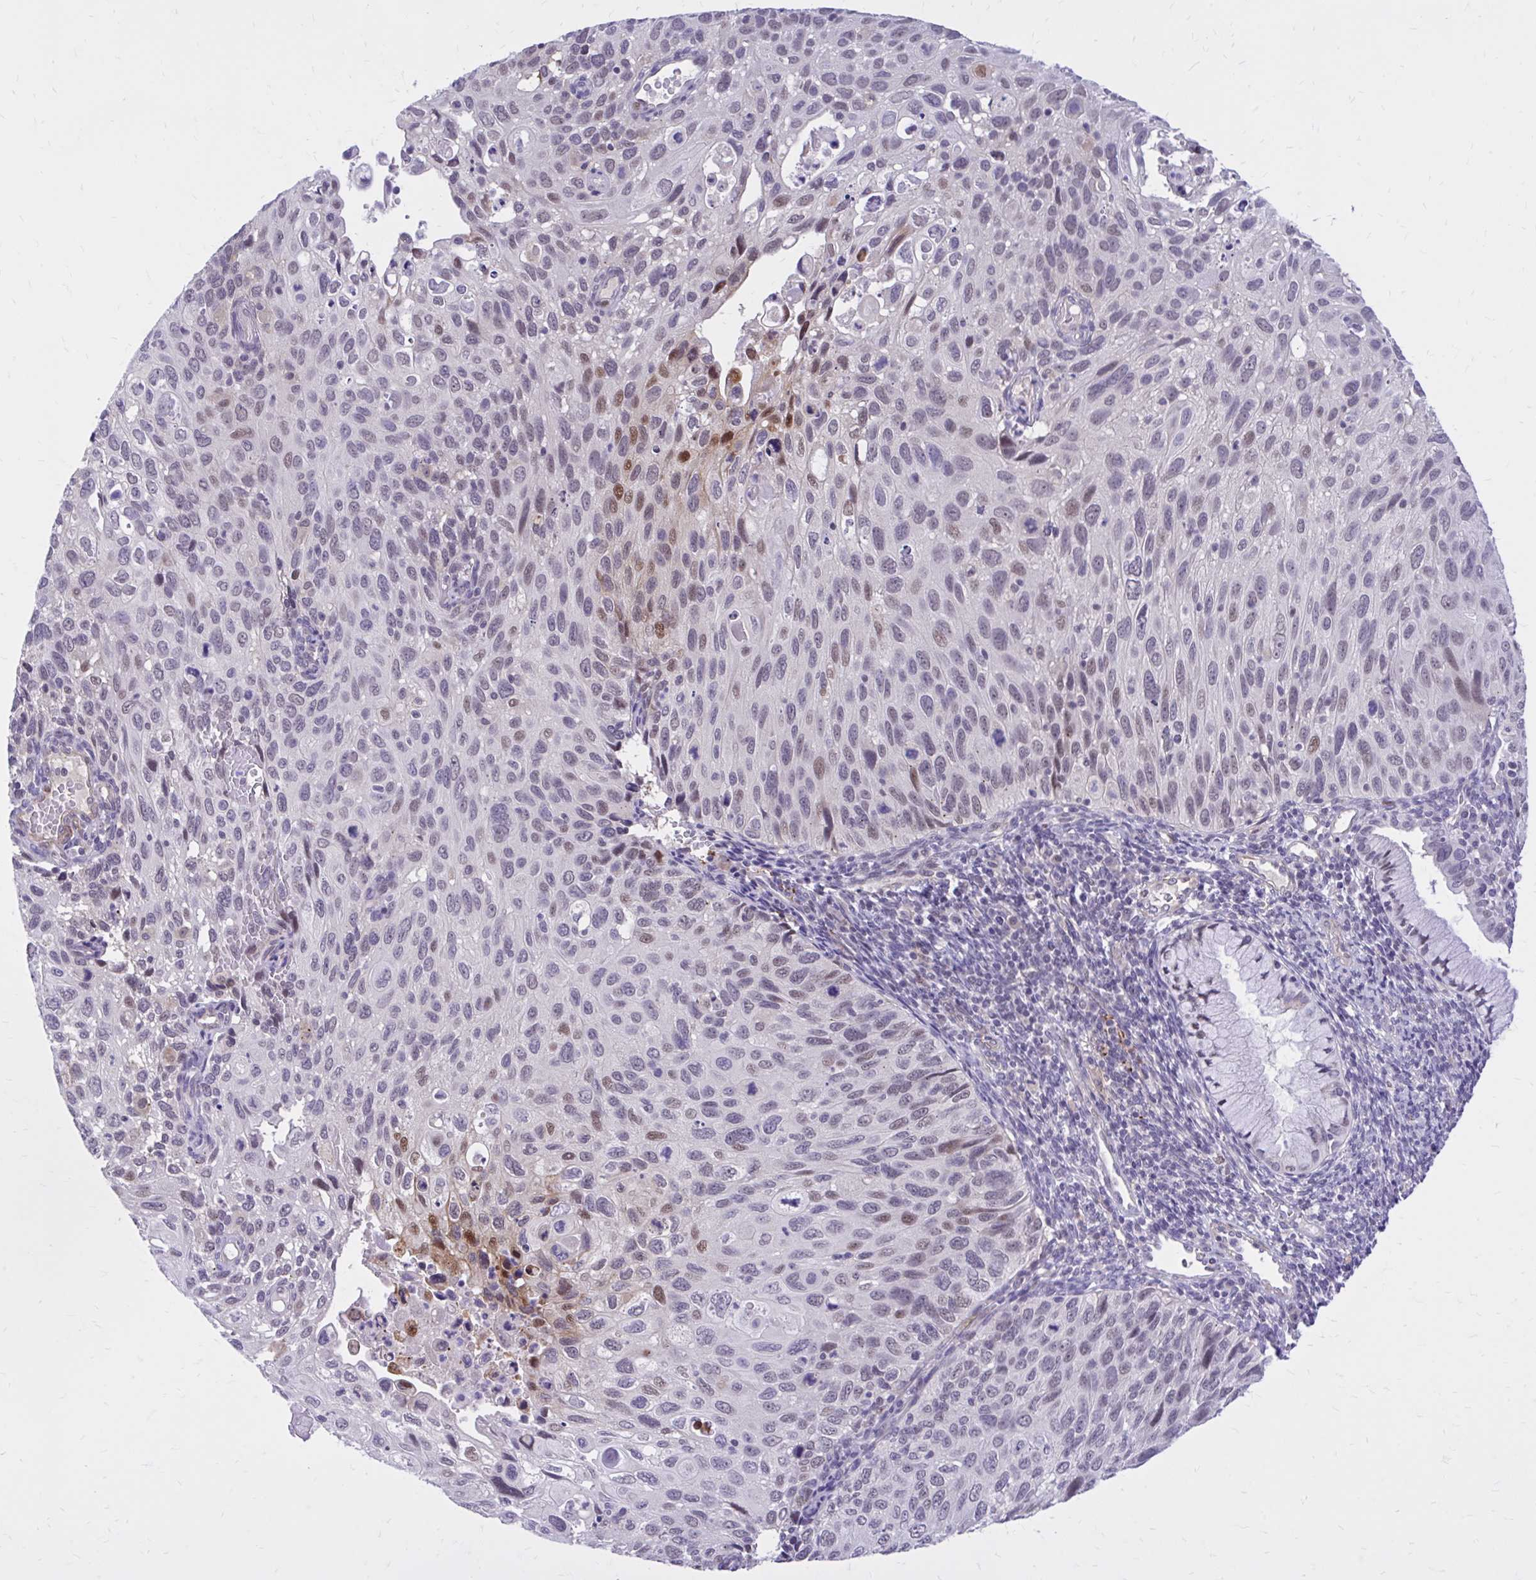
{"staining": {"intensity": "moderate", "quantity": "<25%", "location": "nuclear"}, "tissue": "cervical cancer", "cell_type": "Tumor cells", "image_type": "cancer", "snomed": [{"axis": "morphology", "description": "Squamous cell carcinoma, NOS"}, {"axis": "topography", "description": "Cervix"}], "caption": "IHC image of neoplastic tissue: cervical squamous cell carcinoma stained using immunohistochemistry (IHC) demonstrates low levels of moderate protein expression localized specifically in the nuclear of tumor cells, appearing as a nuclear brown color.", "gene": "ZBTB25", "patient": {"sex": "female", "age": 70}}